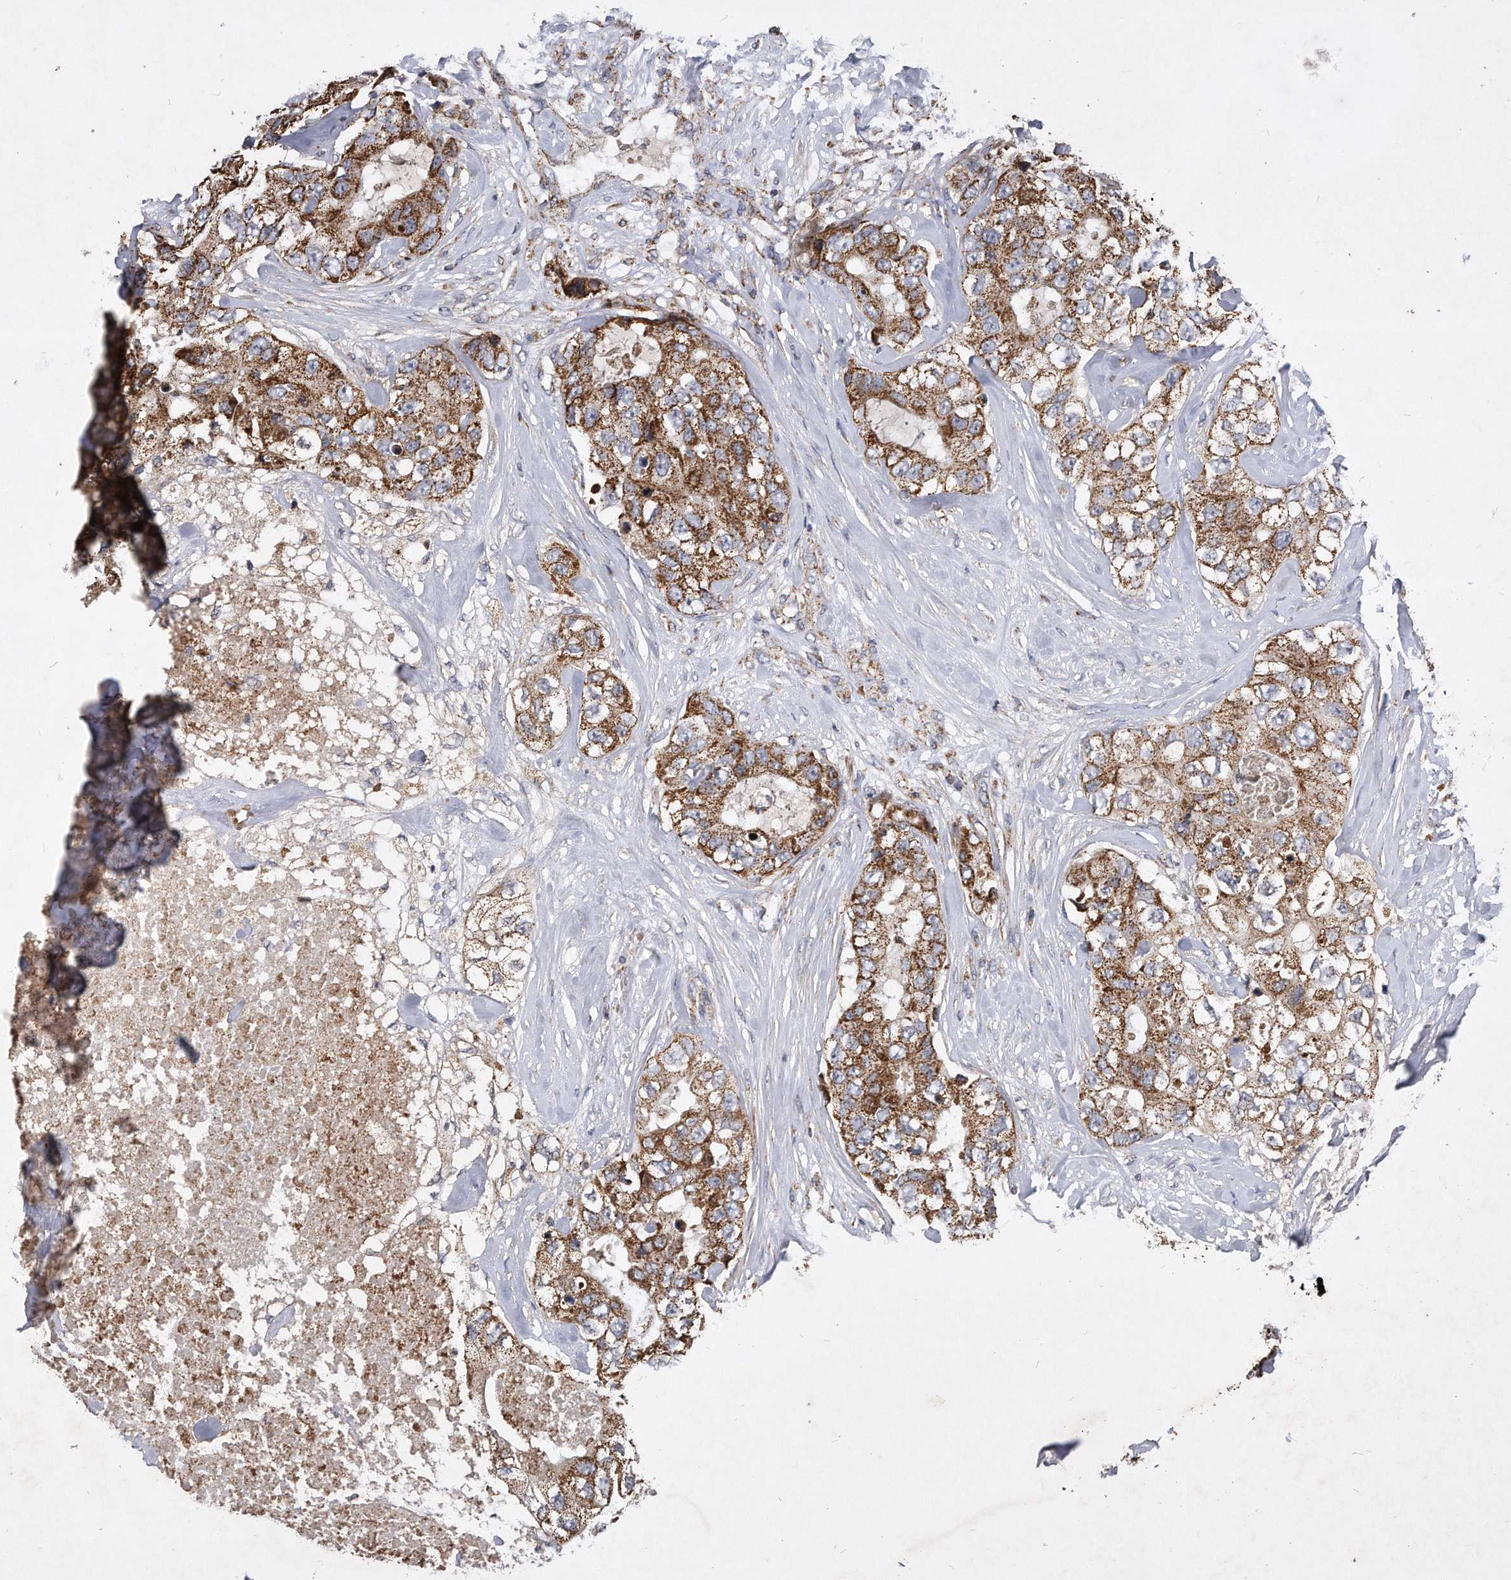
{"staining": {"intensity": "moderate", "quantity": ">75%", "location": "cytoplasmic/membranous"}, "tissue": "breast cancer", "cell_type": "Tumor cells", "image_type": "cancer", "snomed": [{"axis": "morphology", "description": "Duct carcinoma"}, {"axis": "topography", "description": "Breast"}], "caption": "High-power microscopy captured an IHC histopathology image of breast cancer (infiltrating ductal carcinoma), revealing moderate cytoplasmic/membranous expression in approximately >75% of tumor cells.", "gene": "PPP5C", "patient": {"sex": "female", "age": 62}}